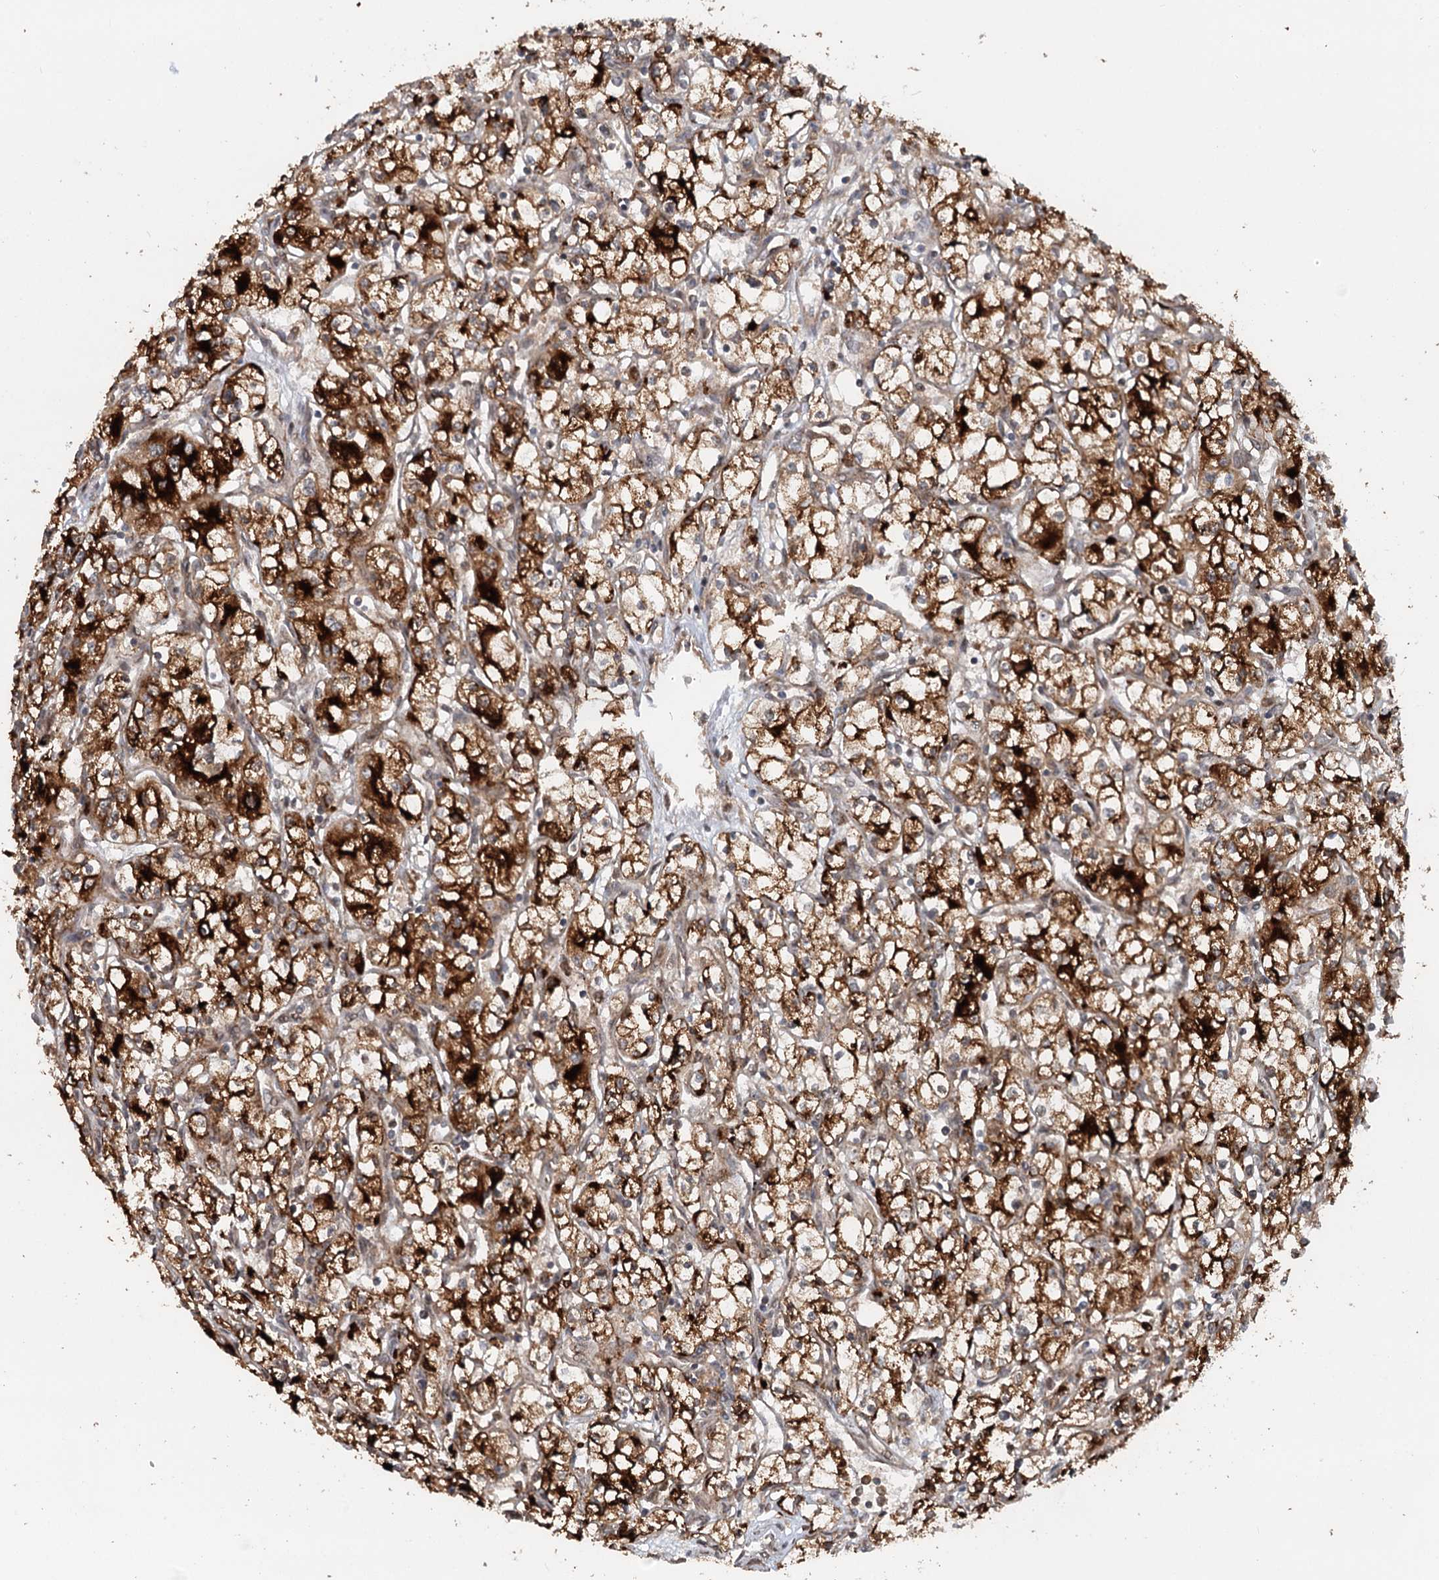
{"staining": {"intensity": "strong", "quantity": ">75%", "location": "cytoplasmic/membranous"}, "tissue": "renal cancer", "cell_type": "Tumor cells", "image_type": "cancer", "snomed": [{"axis": "morphology", "description": "Adenocarcinoma, NOS"}, {"axis": "topography", "description": "Kidney"}], "caption": "Protein expression analysis of adenocarcinoma (renal) reveals strong cytoplasmic/membranous staining in about >75% of tumor cells. The staining was performed using DAB, with brown indicating positive protein expression. Nuclei are stained blue with hematoxylin.", "gene": "RNF111", "patient": {"sex": "male", "age": 59}}